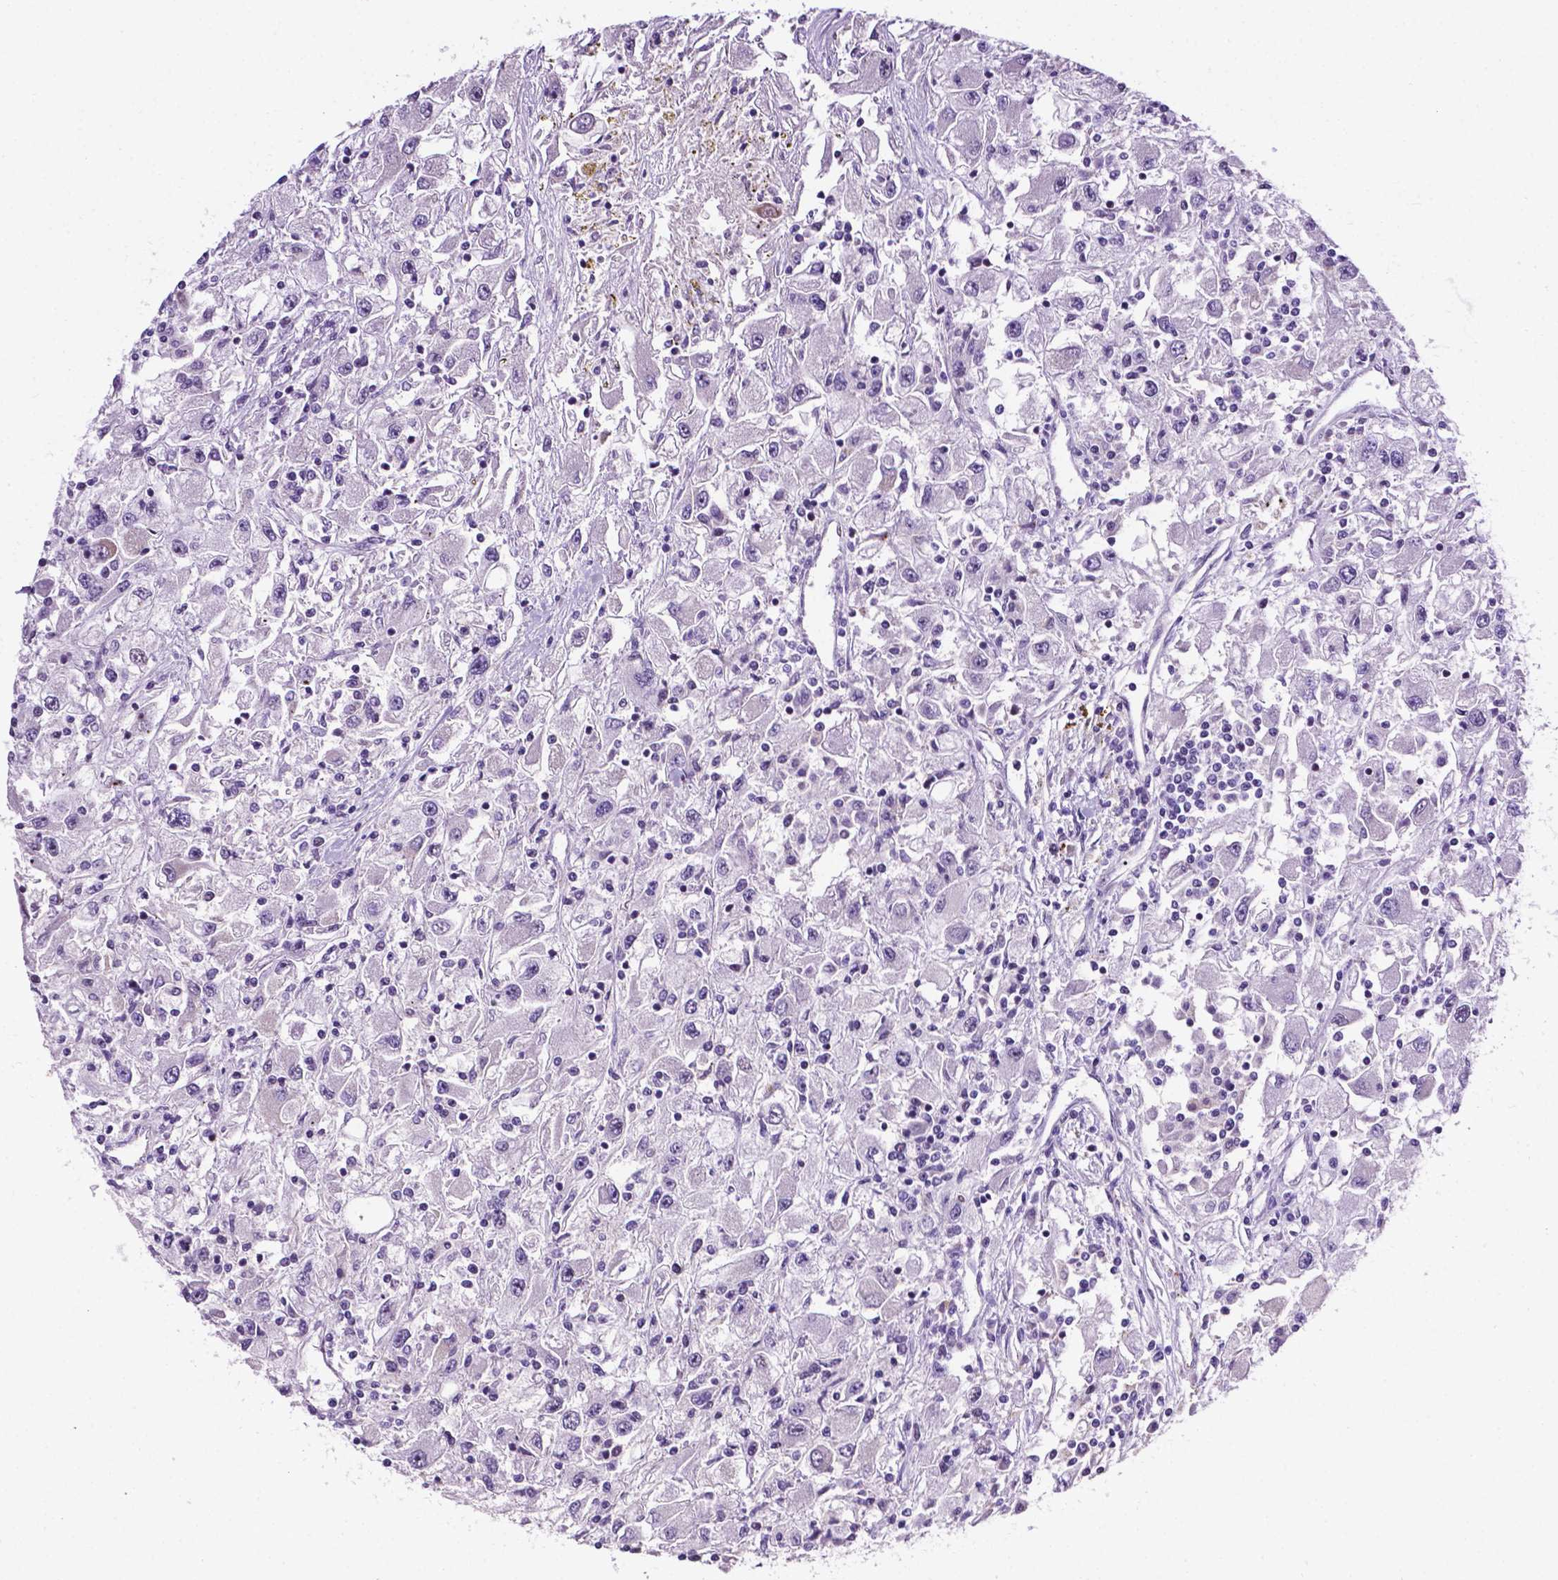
{"staining": {"intensity": "negative", "quantity": "none", "location": "none"}, "tissue": "renal cancer", "cell_type": "Tumor cells", "image_type": "cancer", "snomed": [{"axis": "morphology", "description": "Adenocarcinoma, NOS"}, {"axis": "topography", "description": "Kidney"}], "caption": "Immunohistochemistry photomicrograph of neoplastic tissue: human renal cancer (adenocarcinoma) stained with DAB (3,3'-diaminobenzidine) shows no significant protein staining in tumor cells.", "gene": "SMAD3", "patient": {"sex": "female", "age": 67}}